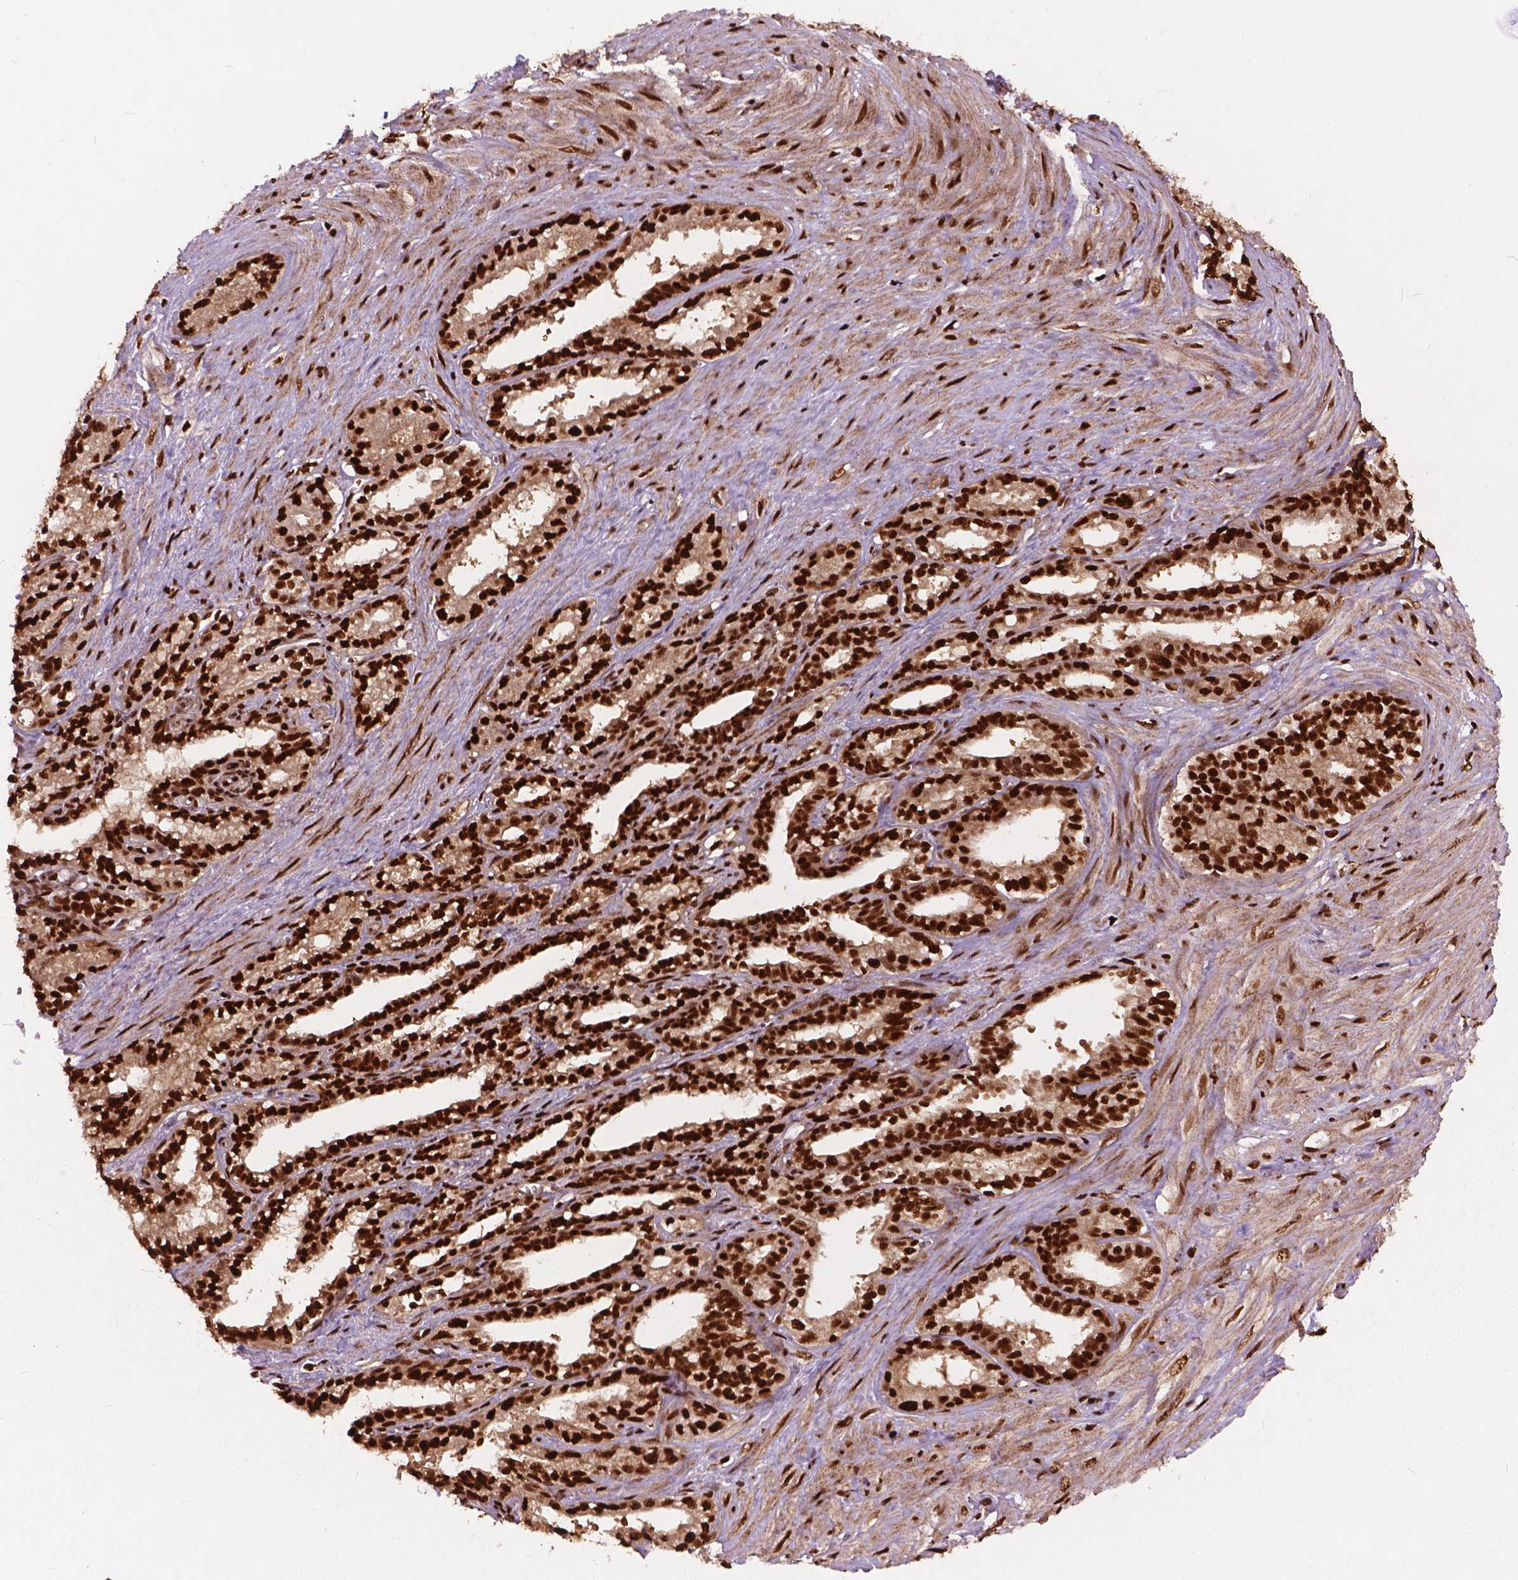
{"staining": {"intensity": "strong", "quantity": ">75%", "location": "nuclear"}, "tissue": "seminal vesicle", "cell_type": "Glandular cells", "image_type": "normal", "snomed": [{"axis": "morphology", "description": "Normal tissue, NOS"}, {"axis": "morphology", "description": "Urothelial carcinoma, NOS"}, {"axis": "topography", "description": "Urinary bladder"}, {"axis": "topography", "description": "Seminal veicle"}], "caption": "Human seminal vesicle stained for a protein (brown) displays strong nuclear positive staining in about >75% of glandular cells.", "gene": "ANP32A", "patient": {"sex": "male", "age": 76}}